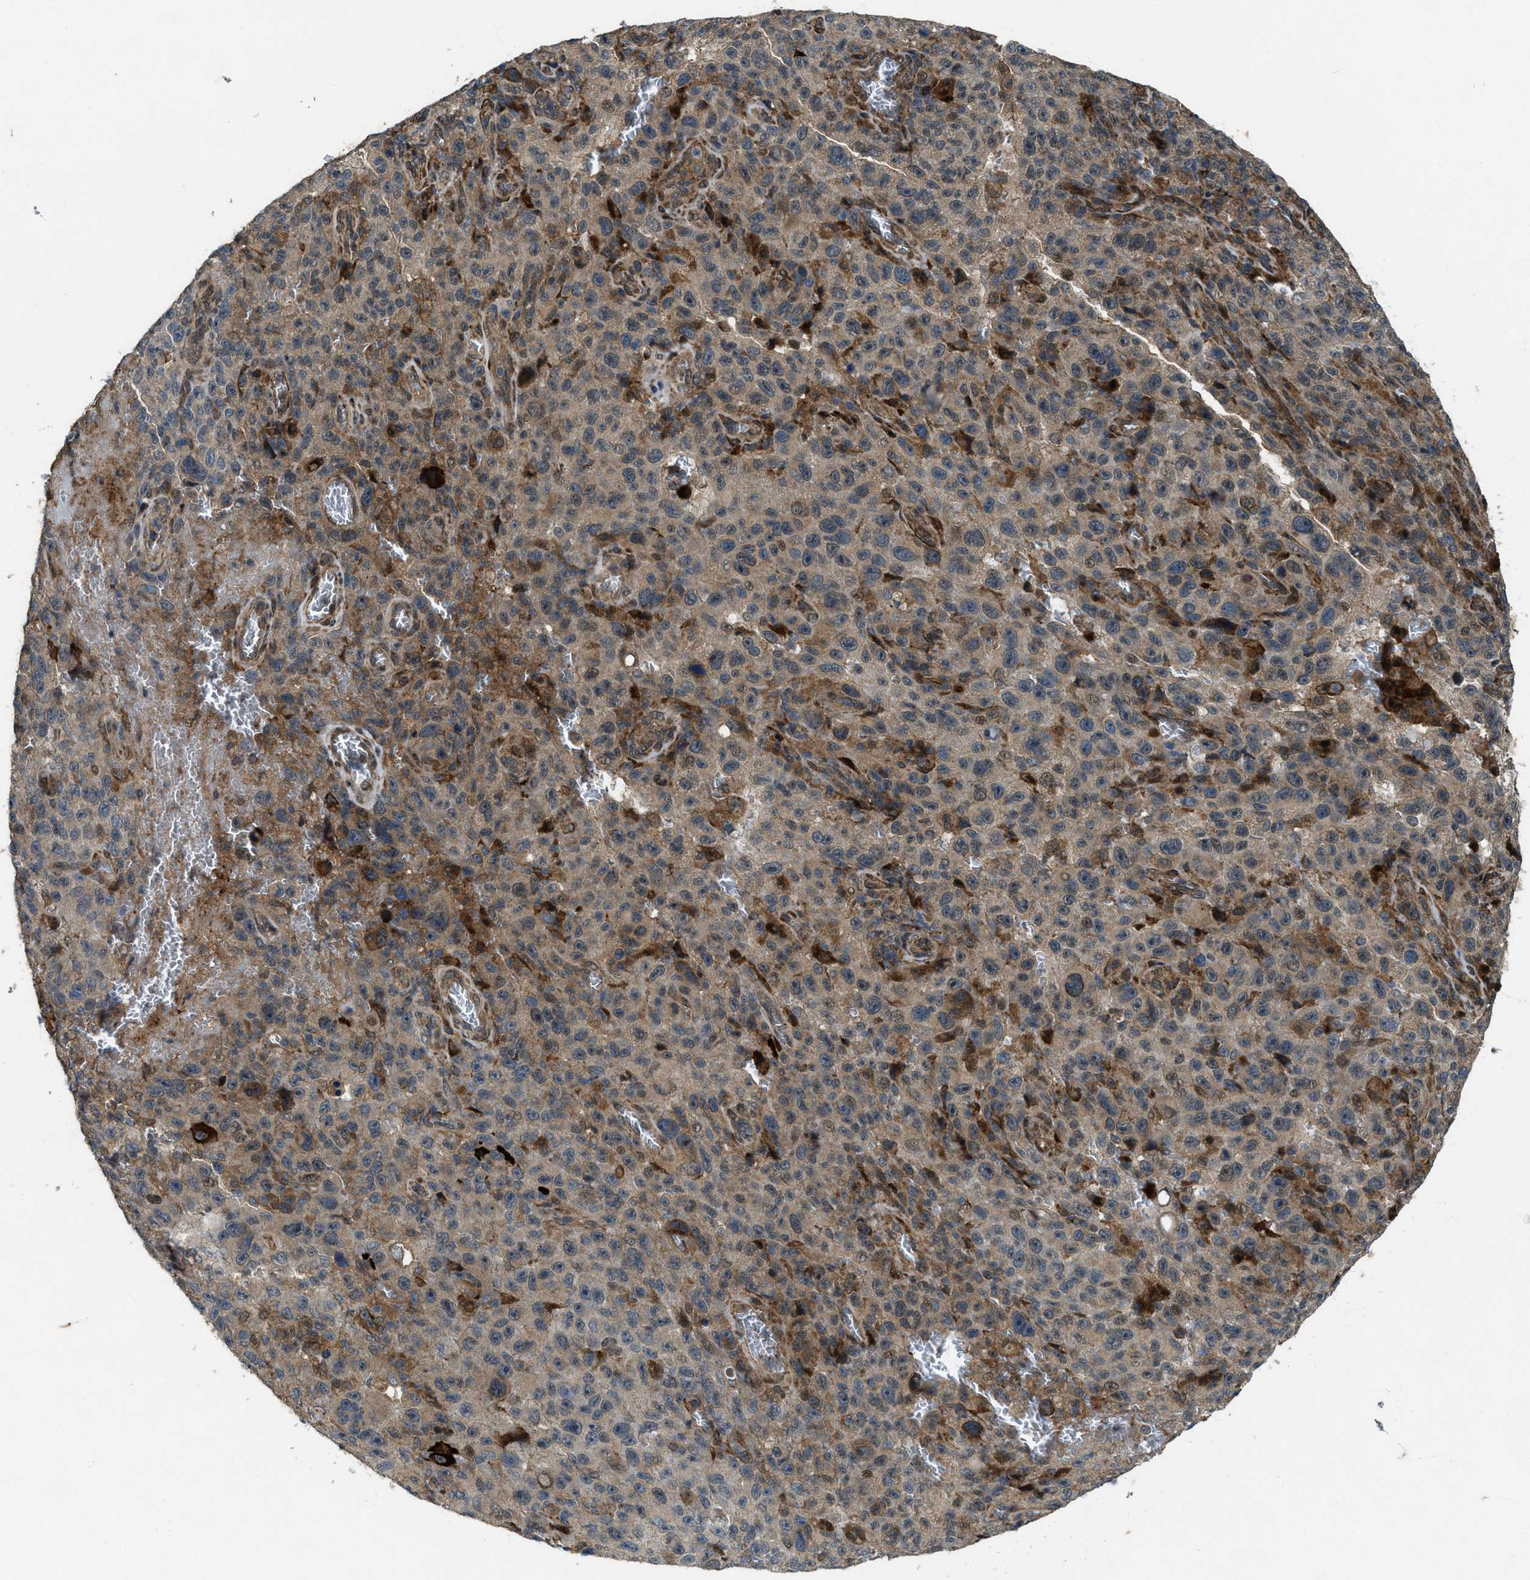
{"staining": {"intensity": "moderate", "quantity": "<25%", "location": "cytoplasmic/membranous"}, "tissue": "melanoma", "cell_type": "Tumor cells", "image_type": "cancer", "snomed": [{"axis": "morphology", "description": "Malignant melanoma, NOS"}, {"axis": "topography", "description": "Skin"}], "caption": "Malignant melanoma tissue exhibits moderate cytoplasmic/membranous positivity in about <25% of tumor cells, visualized by immunohistochemistry.", "gene": "LRRC72", "patient": {"sex": "female", "age": 82}}